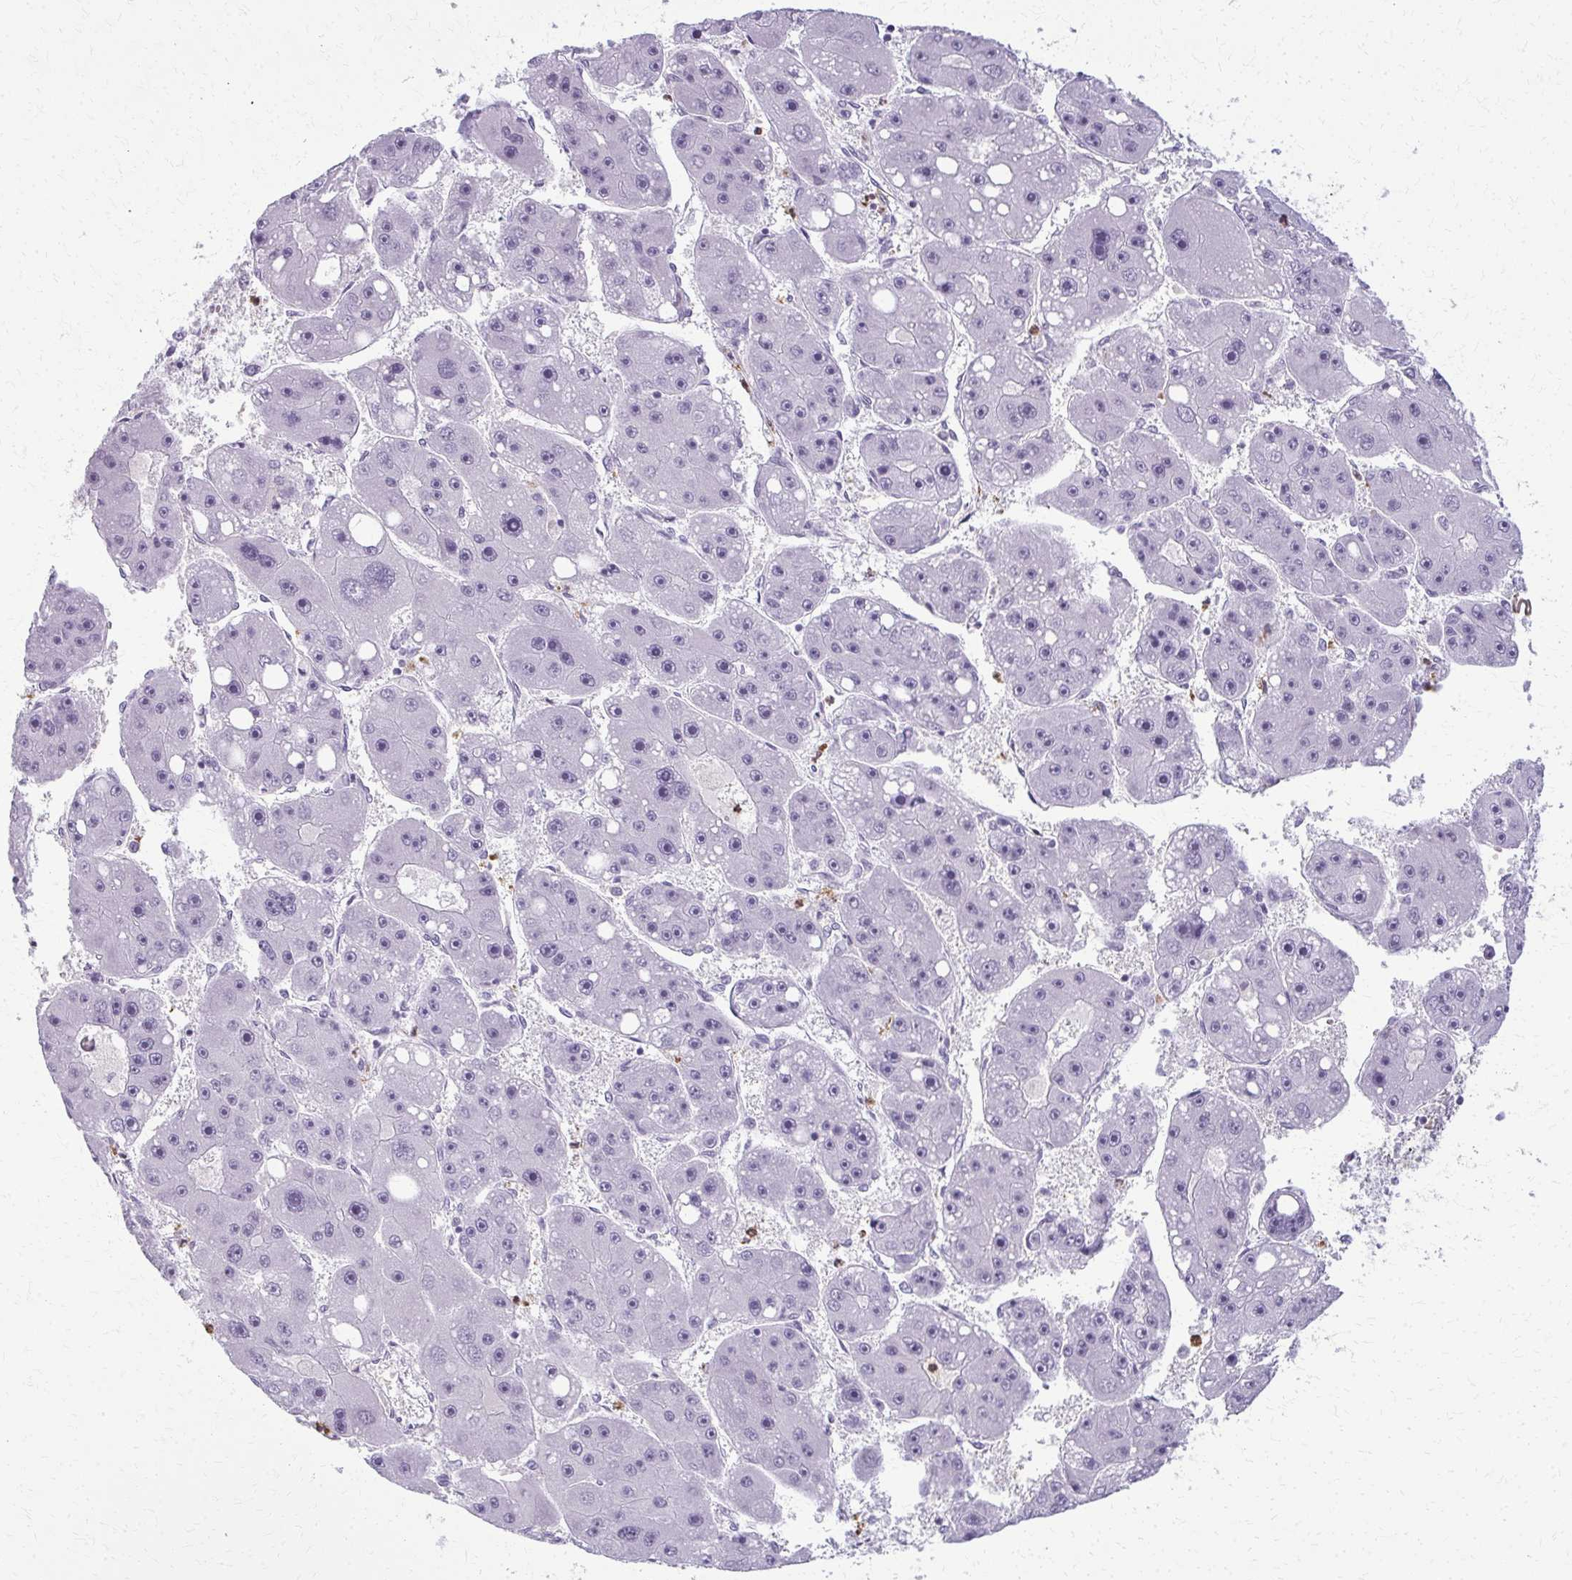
{"staining": {"intensity": "negative", "quantity": "none", "location": "none"}, "tissue": "liver cancer", "cell_type": "Tumor cells", "image_type": "cancer", "snomed": [{"axis": "morphology", "description": "Carcinoma, Hepatocellular, NOS"}, {"axis": "topography", "description": "Liver"}], "caption": "Immunohistochemistry (IHC) image of human liver hepatocellular carcinoma stained for a protein (brown), which shows no staining in tumor cells.", "gene": "CA3", "patient": {"sex": "female", "age": 61}}